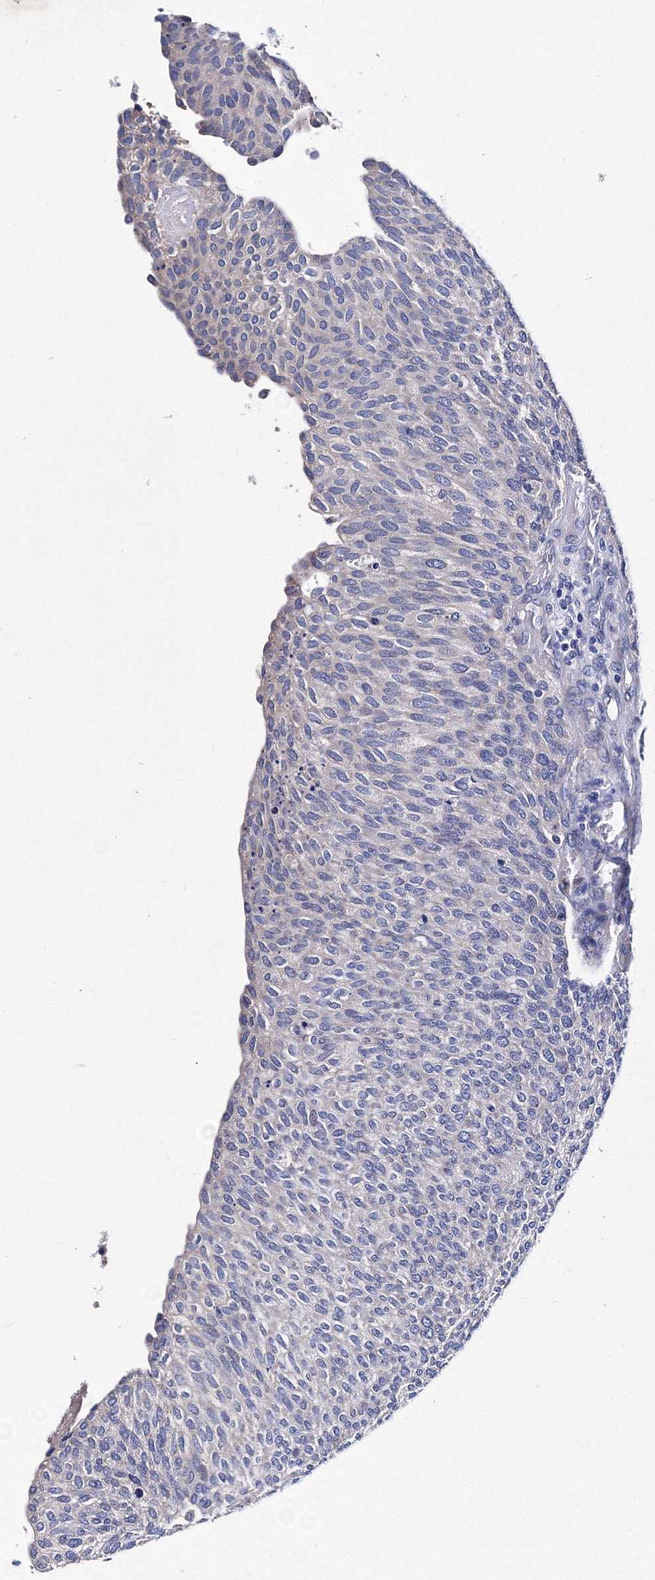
{"staining": {"intensity": "negative", "quantity": "none", "location": "none"}, "tissue": "urothelial cancer", "cell_type": "Tumor cells", "image_type": "cancer", "snomed": [{"axis": "morphology", "description": "Urothelial carcinoma, Low grade"}, {"axis": "topography", "description": "Urinary bladder"}], "caption": "Immunohistochemistry histopathology image of human urothelial cancer stained for a protein (brown), which shows no positivity in tumor cells.", "gene": "TRPM2", "patient": {"sex": "female", "age": 79}}